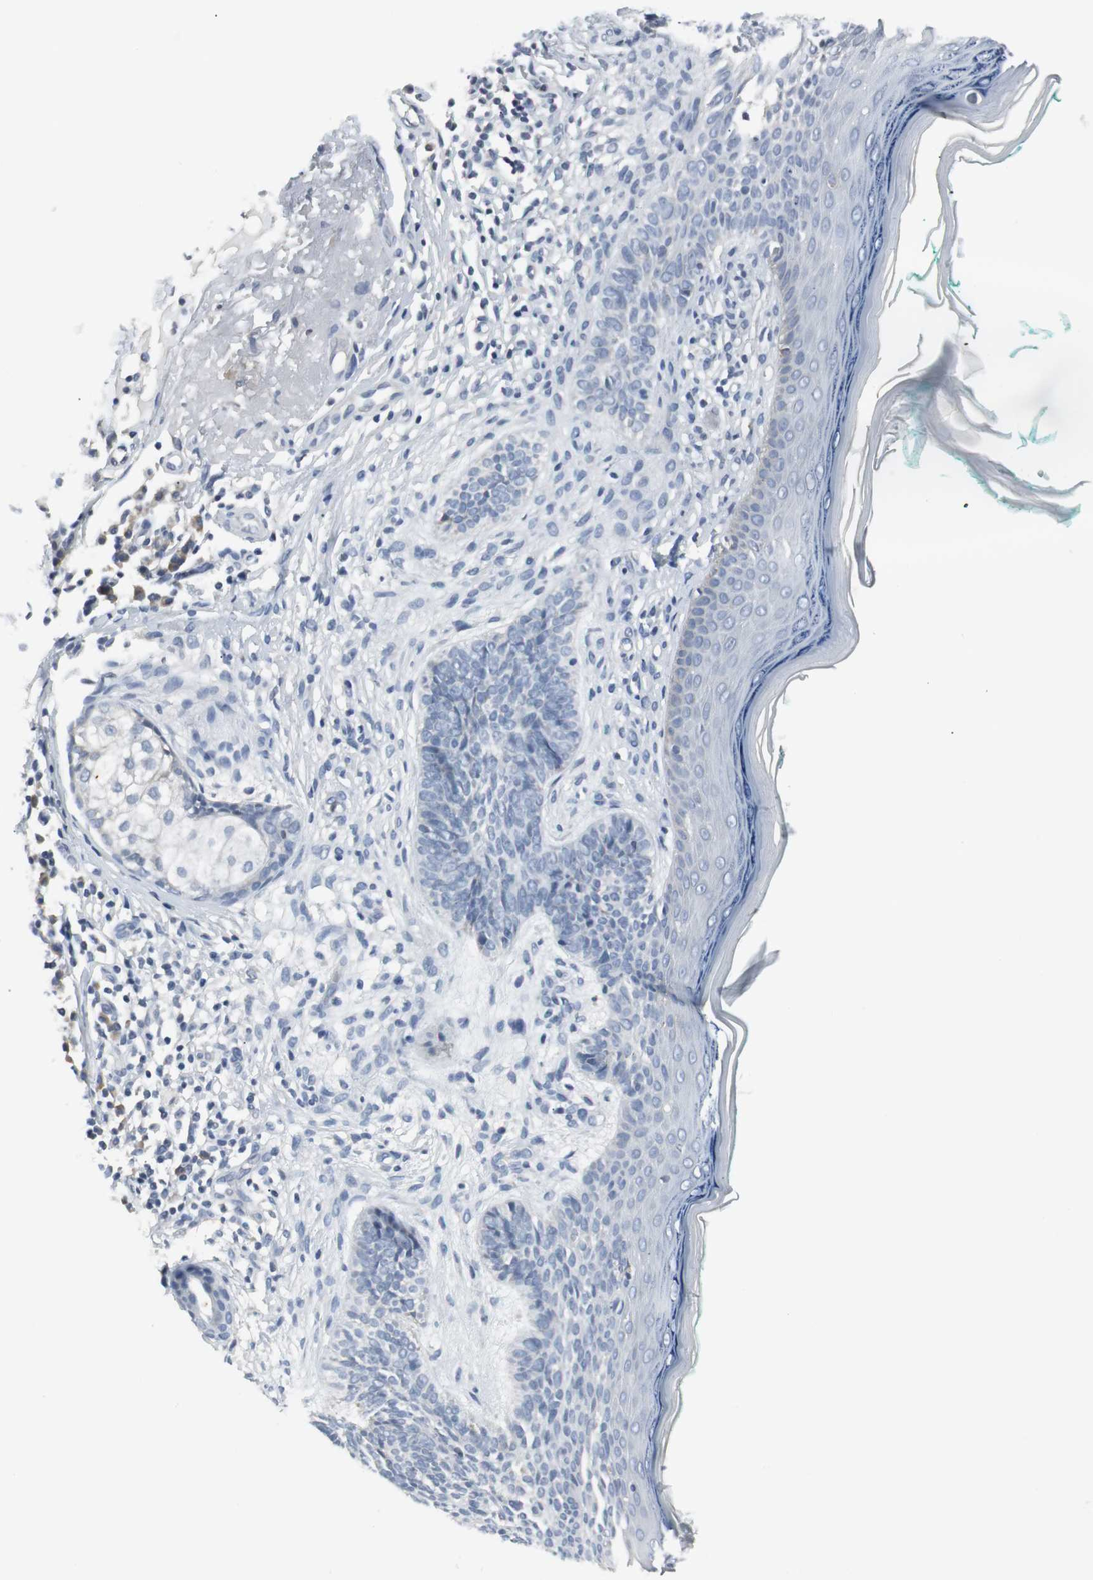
{"staining": {"intensity": "negative", "quantity": "none", "location": "none"}, "tissue": "skin cancer", "cell_type": "Tumor cells", "image_type": "cancer", "snomed": [{"axis": "morphology", "description": "Normal tissue, NOS"}, {"axis": "morphology", "description": "Basal cell carcinoma"}, {"axis": "topography", "description": "Skin"}], "caption": "Skin cancer was stained to show a protein in brown. There is no significant expression in tumor cells.", "gene": "SLC2A5", "patient": {"sex": "male", "age": 76}}